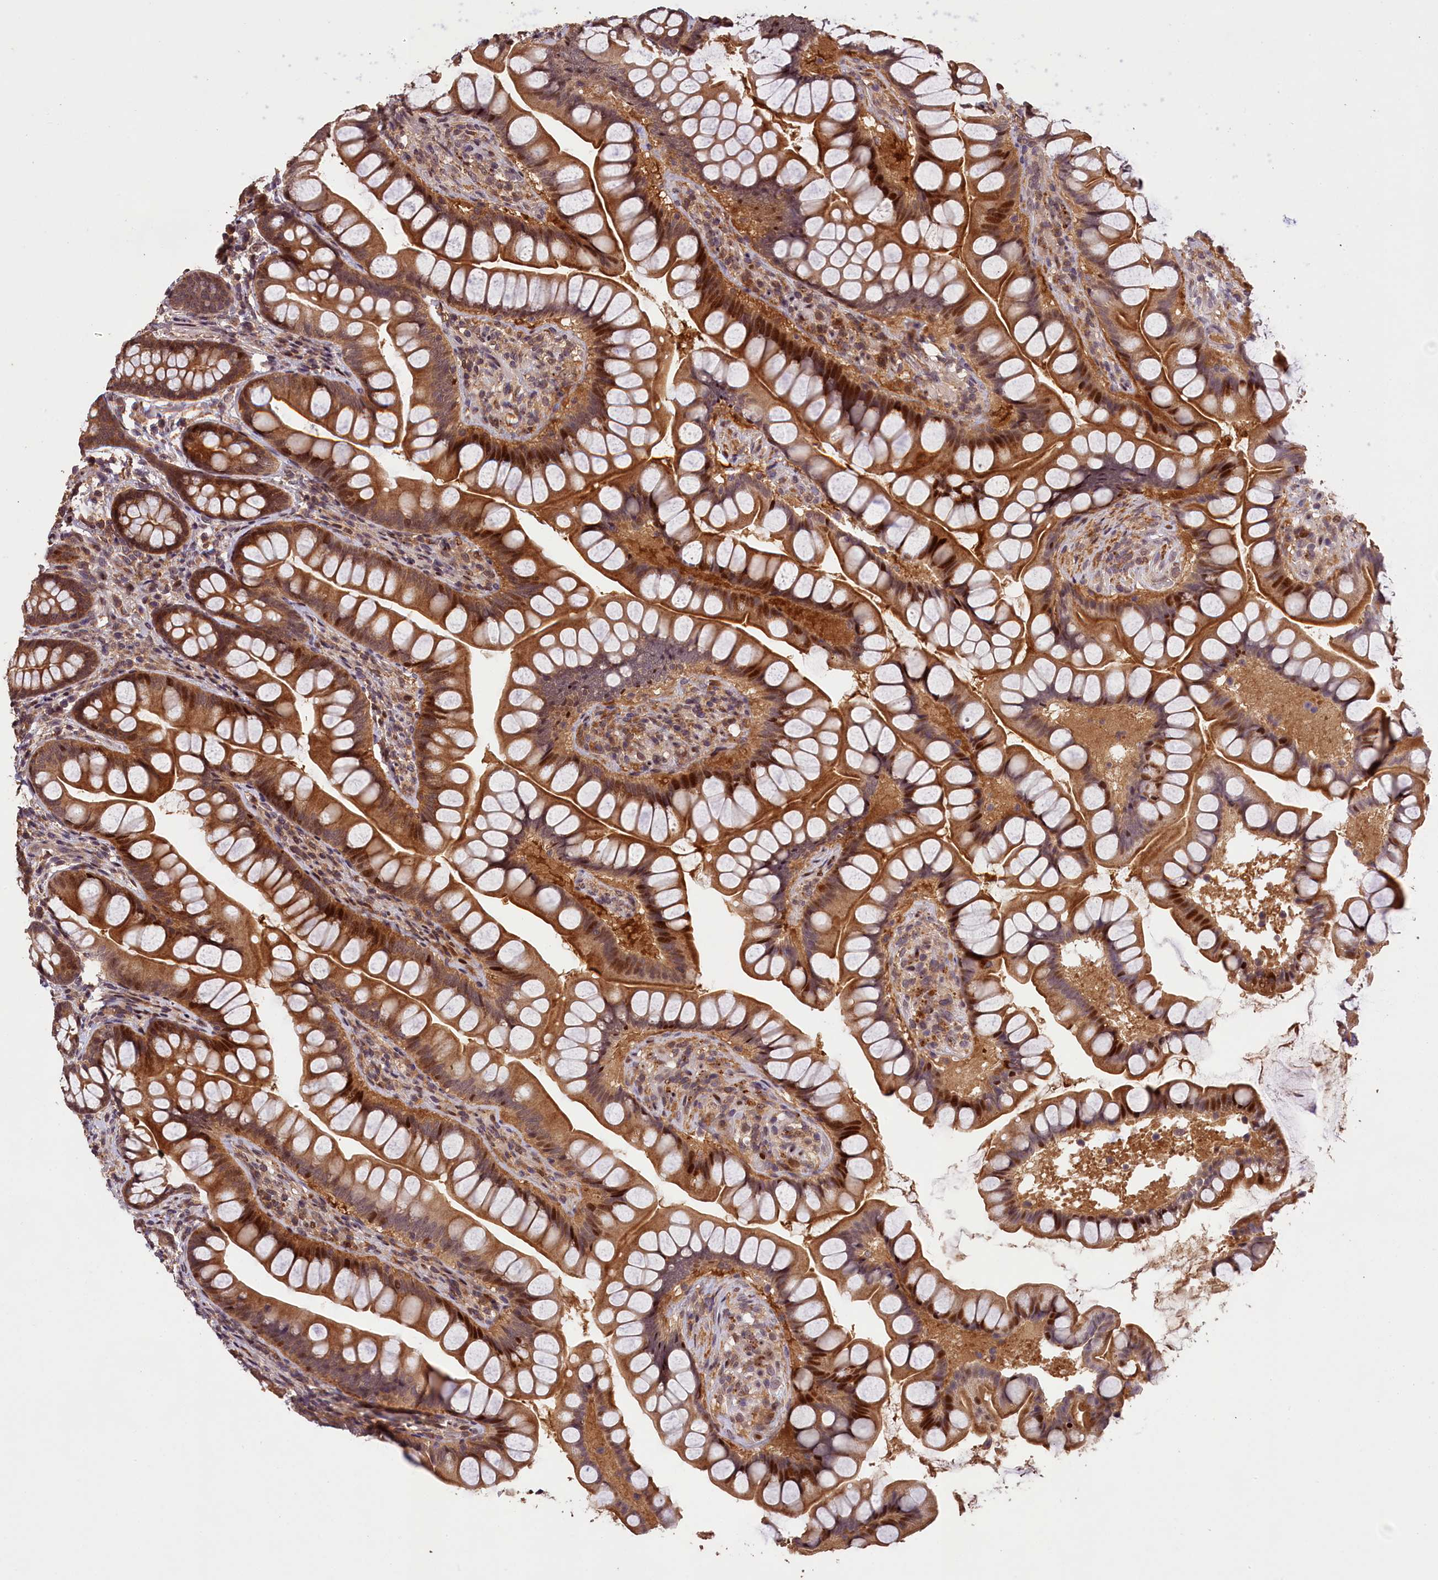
{"staining": {"intensity": "moderate", "quantity": ">75%", "location": "cytoplasmic/membranous,nuclear"}, "tissue": "small intestine", "cell_type": "Glandular cells", "image_type": "normal", "snomed": [{"axis": "morphology", "description": "Normal tissue, NOS"}, {"axis": "topography", "description": "Small intestine"}], "caption": "IHC photomicrograph of benign small intestine: human small intestine stained using IHC reveals medium levels of moderate protein expression localized specifically in the cytoplasmic/membranous,nuclear of glandular cells, appearing as a cytoplasmic/membranous,nuclear brown color.", "gene": "PHAF1", "patient": {"sex": "male", "age": 70}}